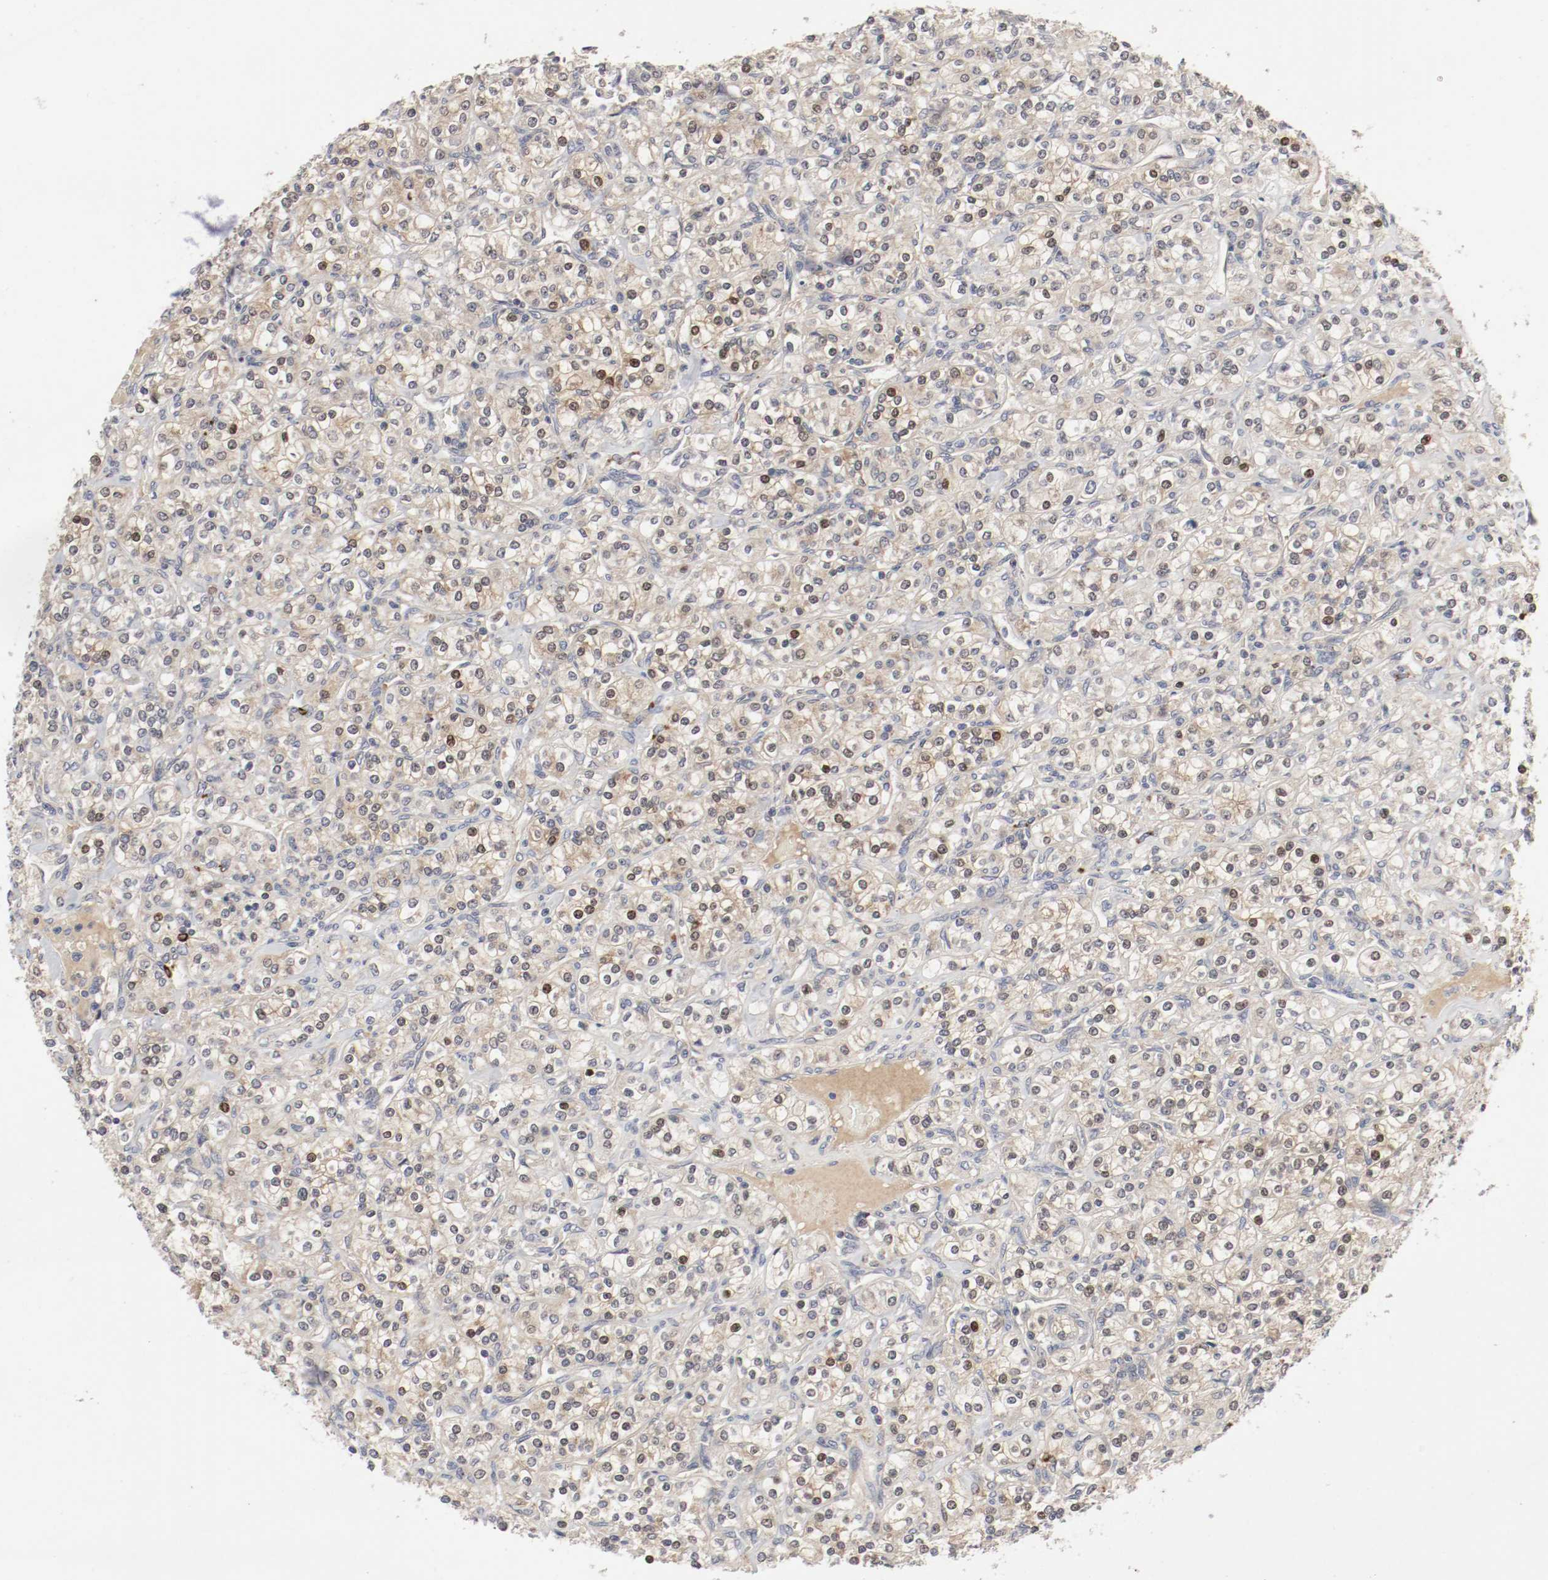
{"staining": {"intensity": "weak", "quantity": ">75%", "location": "cytoplasmic/membranous"}, "tissue": "renal cancer", "cell_type": "Tumor cells", "image_type": "cancer", "snomed": [{"axis": "morphology", "description": "Adenocarcinoma, NOS"}, {"axis": "topography", "description": "Kidney"}], "caption": "Immunohistochemical staining of renal adenocarcinoma reveals weak cytoplasmic/membranous protein staining in about >75% of tumor cells.", "gene": "REN", "patient": {"sex": "male", "age": 77}}